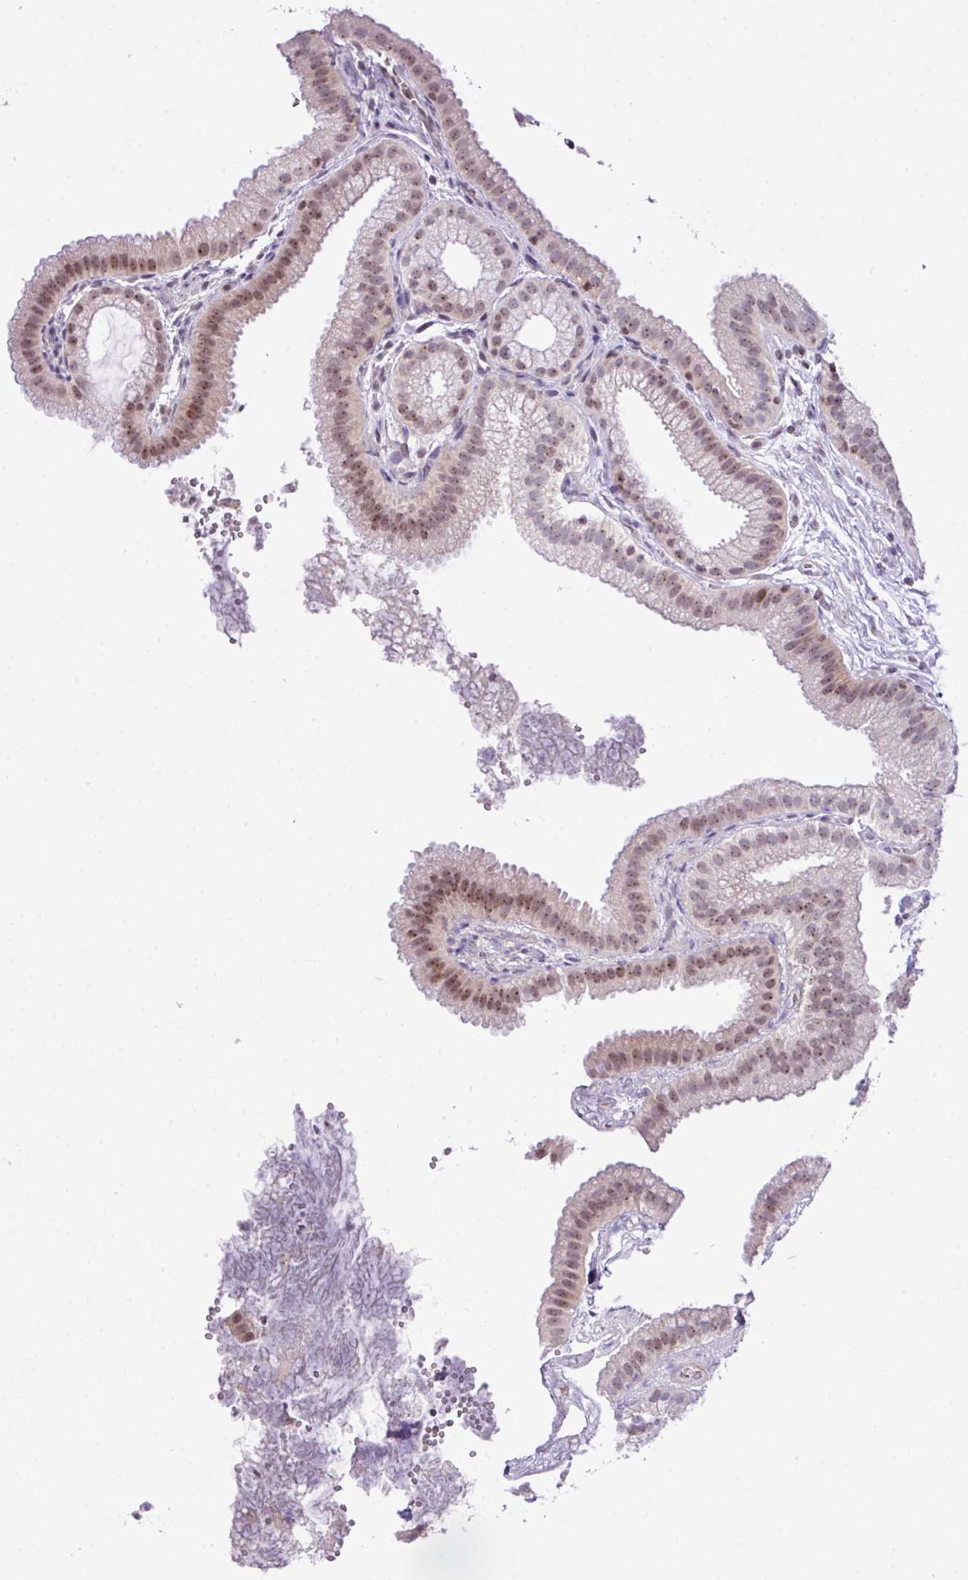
{"staining": {"intensity": "moderate", "quantity": "25%-75%", "location": "nuclear"}, "tissue": "gallbladder", "cell_type": "Glandular cells", "image_type": "normal", "snomed": [{"axis": "morphology", "description": "Normal tissue, NOS"}, {"axis": "topography", "description": "Gallbladder"}], "caption": "Glandular cells reveal medium levels of moderate nuclear expression in approximately 25%-75% of cells in unremarkable gallbladder.", "gene": "CCDC137", "patient": {"sex": "female", "age": 63}}